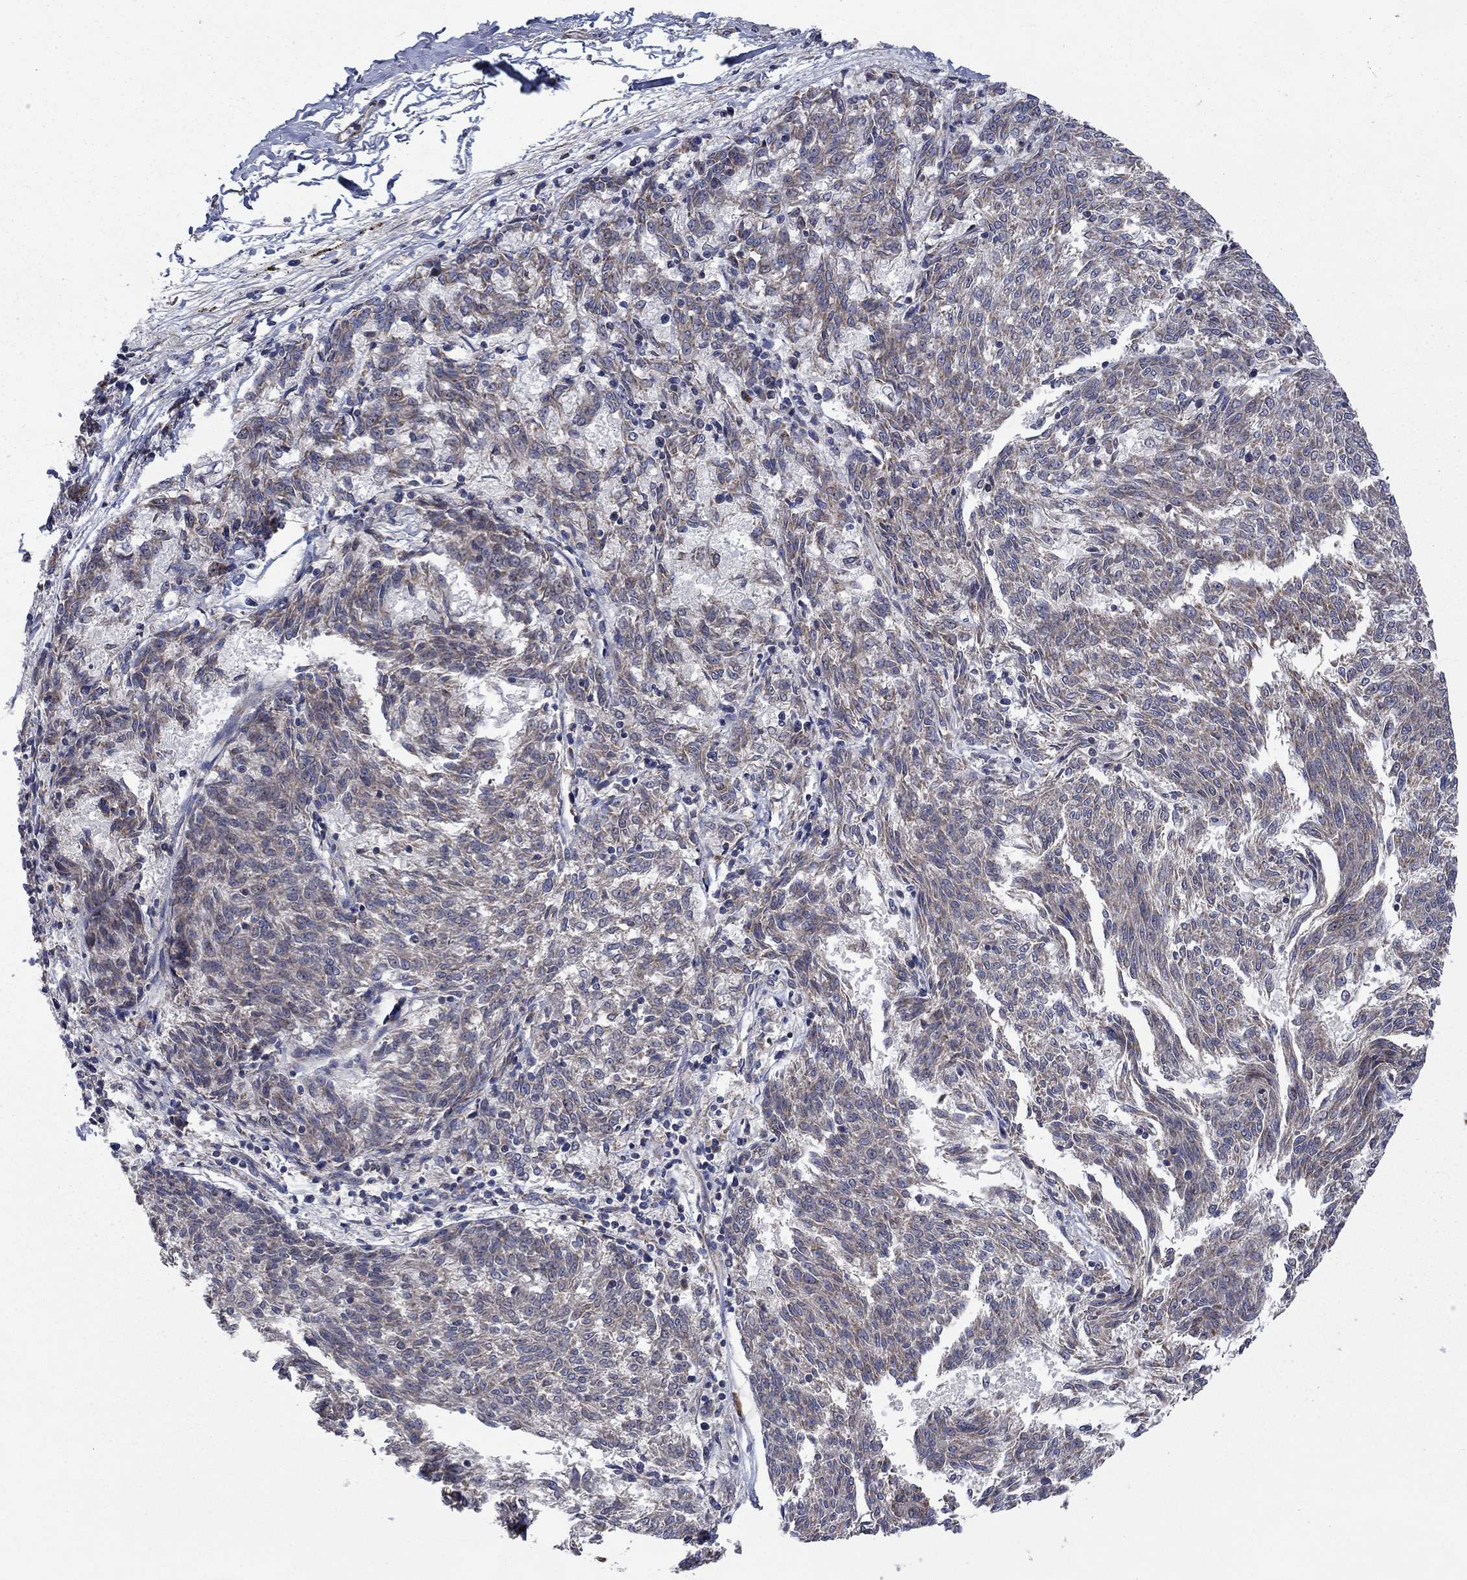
{"staining": {"intensity": "moderate", "quantity": "<25%", "location": "cytoplasmic/membranous"}, "tissue": "melanoma", "cell_type": "Tumor cells", "image_type": "cancer", "snomed": [{"axis": "morphology", "description": "Malignant melanoma, NOS"}, {"axis": "topography", "description": "Skin"}], "caption": "High-magnification brightfield microscopy of malignant melanoma stained with DAB (brown) and counterstained with hematoxylin (blue). tumor cells exhibit moderate cytoplasmic/membranous expression is present in approximately<25% of cells.", "gene": "NDUFC1", "patient": {"sex": "female", "age": 72}}